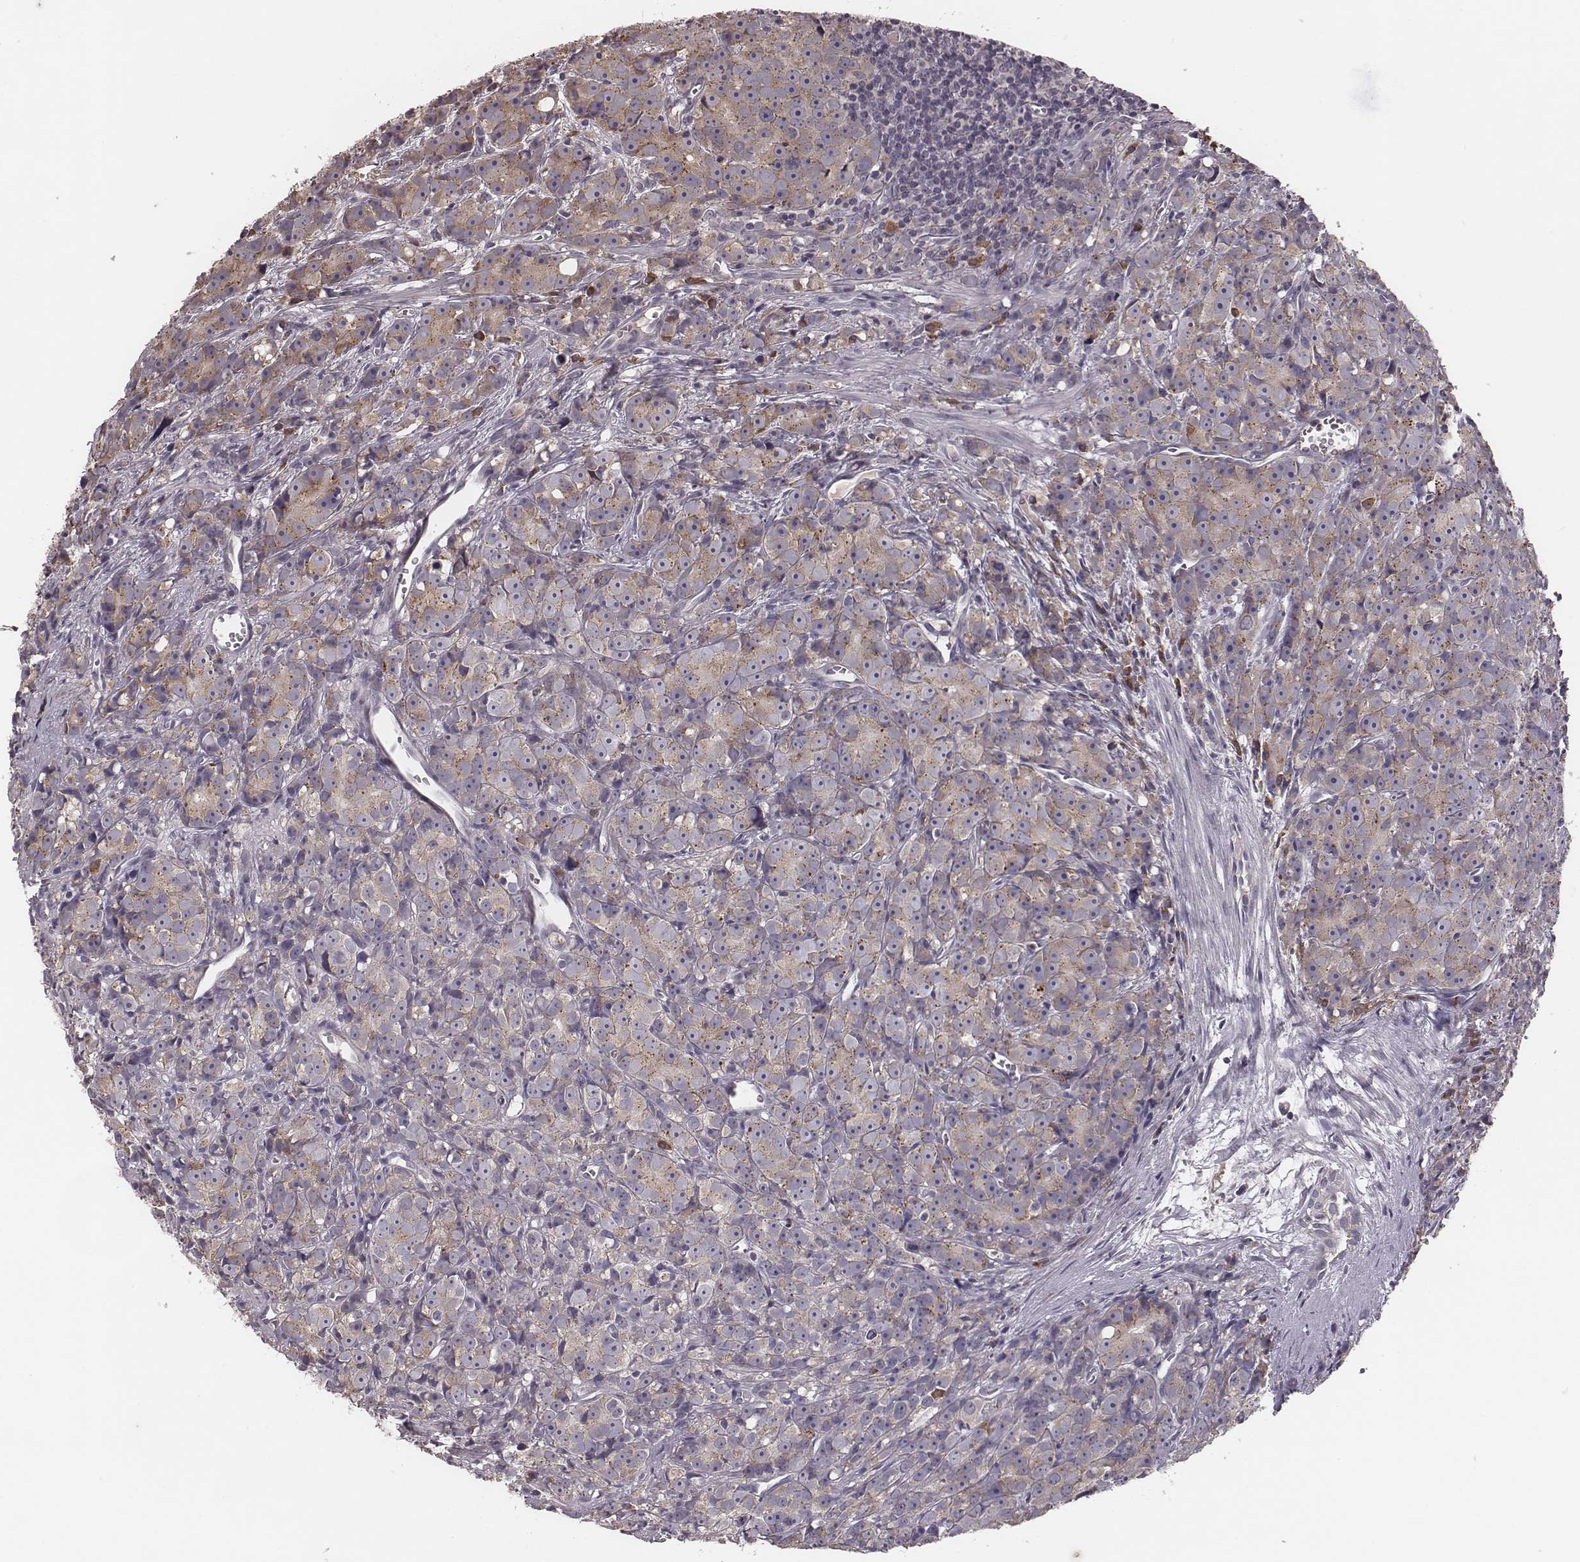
{"staining": {"intensity": "moderate", "quantity": "<25%", "location": "cytoplasmic/membranous"}, "tissue": "prostate cancer", "cell_type": "Tumor cells", "image_type": "cancer", "snomed": [{"axis": "morphology", "description": "Adenocarcinoma, High grade"}, {"axis": "topography", "description": "Prostate"}], "caption": "IHC of prostate high-grade adenocarcinoma shows low levels of moderate cytoplasmic/membranous positivity in about <25% of tumor cells.", "gene": "P2RX5", "patient": {"sex": "male", "age": 77}}